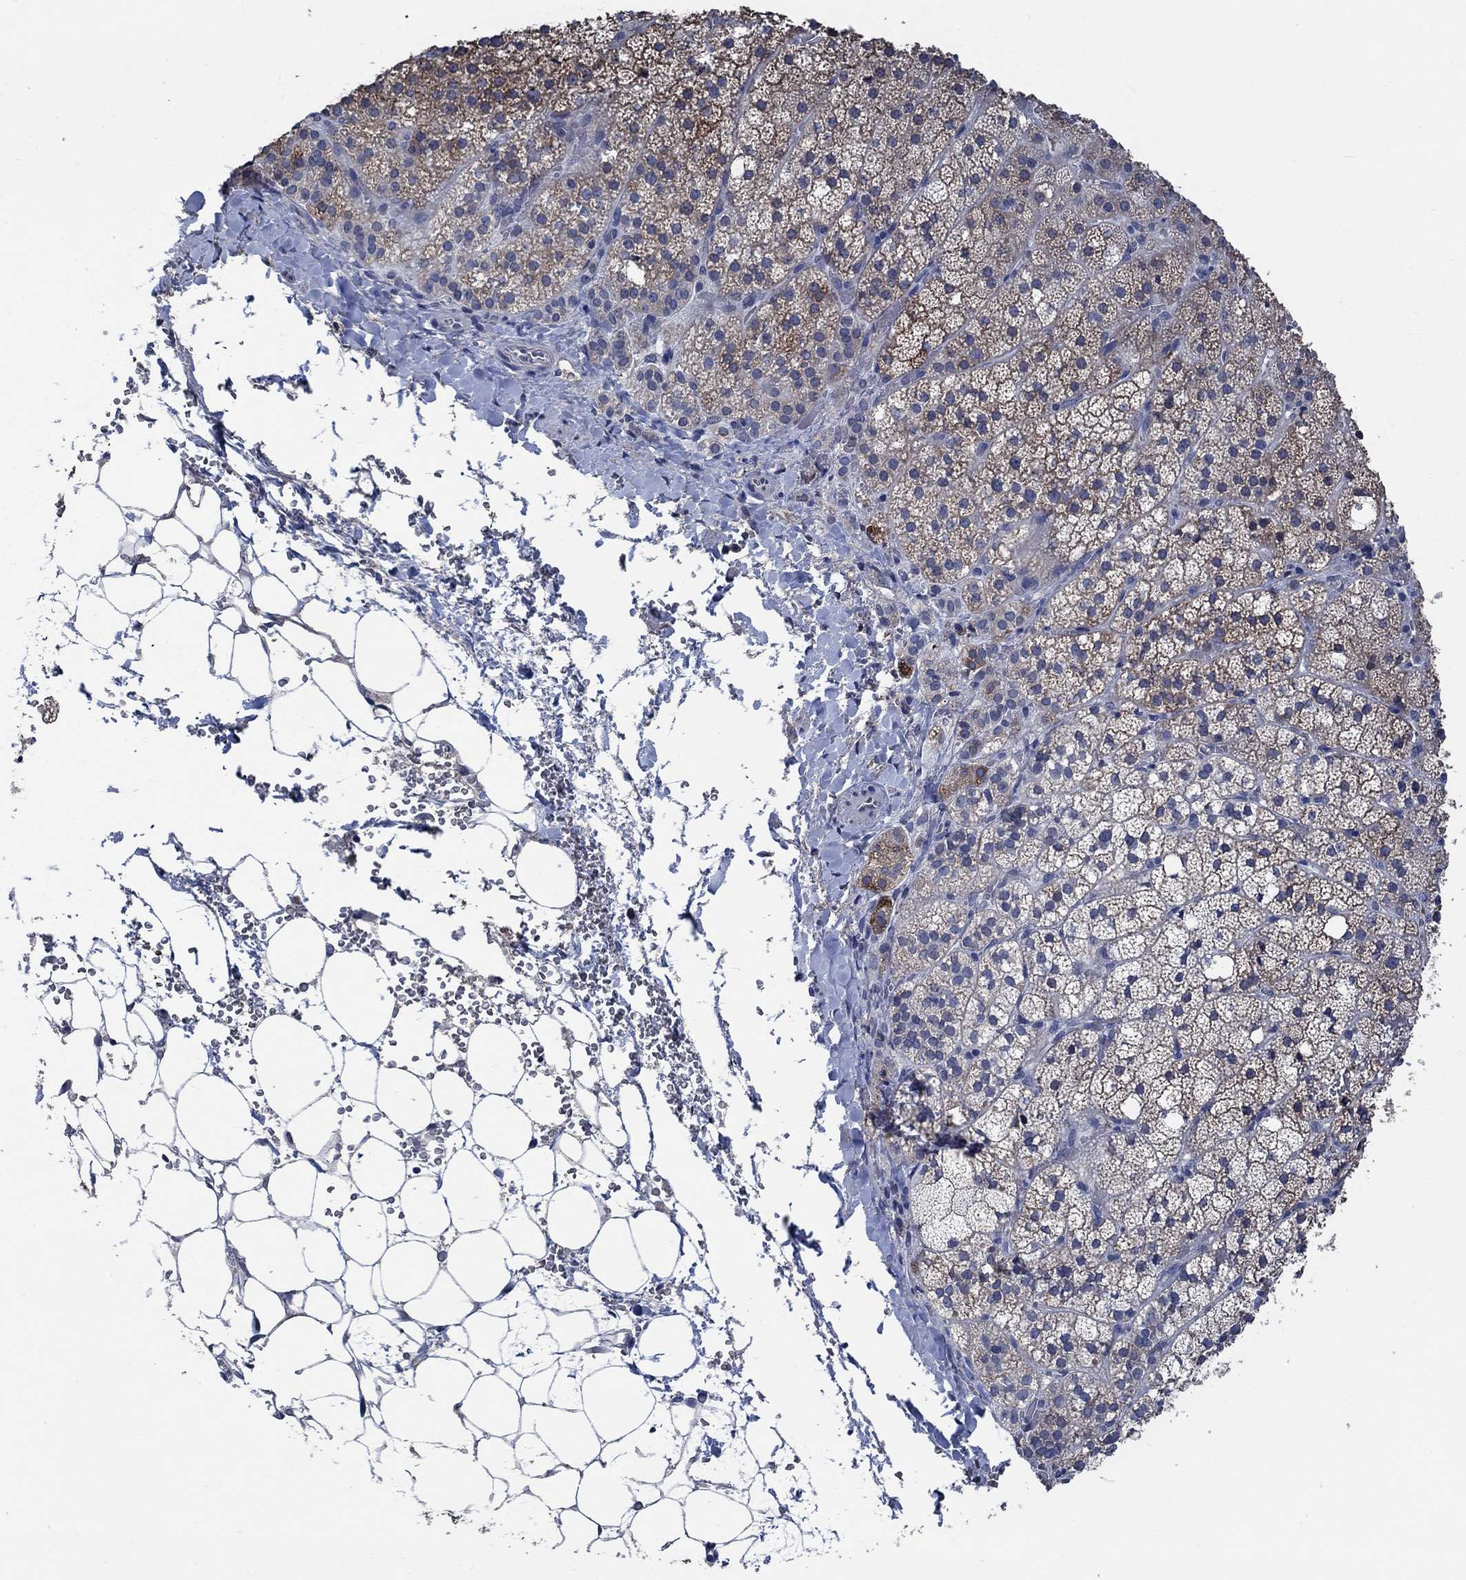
{"staining": {"intensity": "strong", "quantity": "<25%", "location": "cytoplasmic/membranous"}, "tissue": "adrenal gland", "cell_type": "Glandular cells", "image_type": "normal", "snomed": [{"axis": "morphology", "description": "Normal tissue, NOS"}, {"axis": "topography", "description": "Adrenal gland"}], "caption": "About <25% of glandular cells in unremarkable adrenal gland exhibit strong cytoplasmic/membranous protein positivity as visualized by brown immunohistochemical staining.", "gene": "OBSCN", "patient": {"sex": "male", "age": 53}}